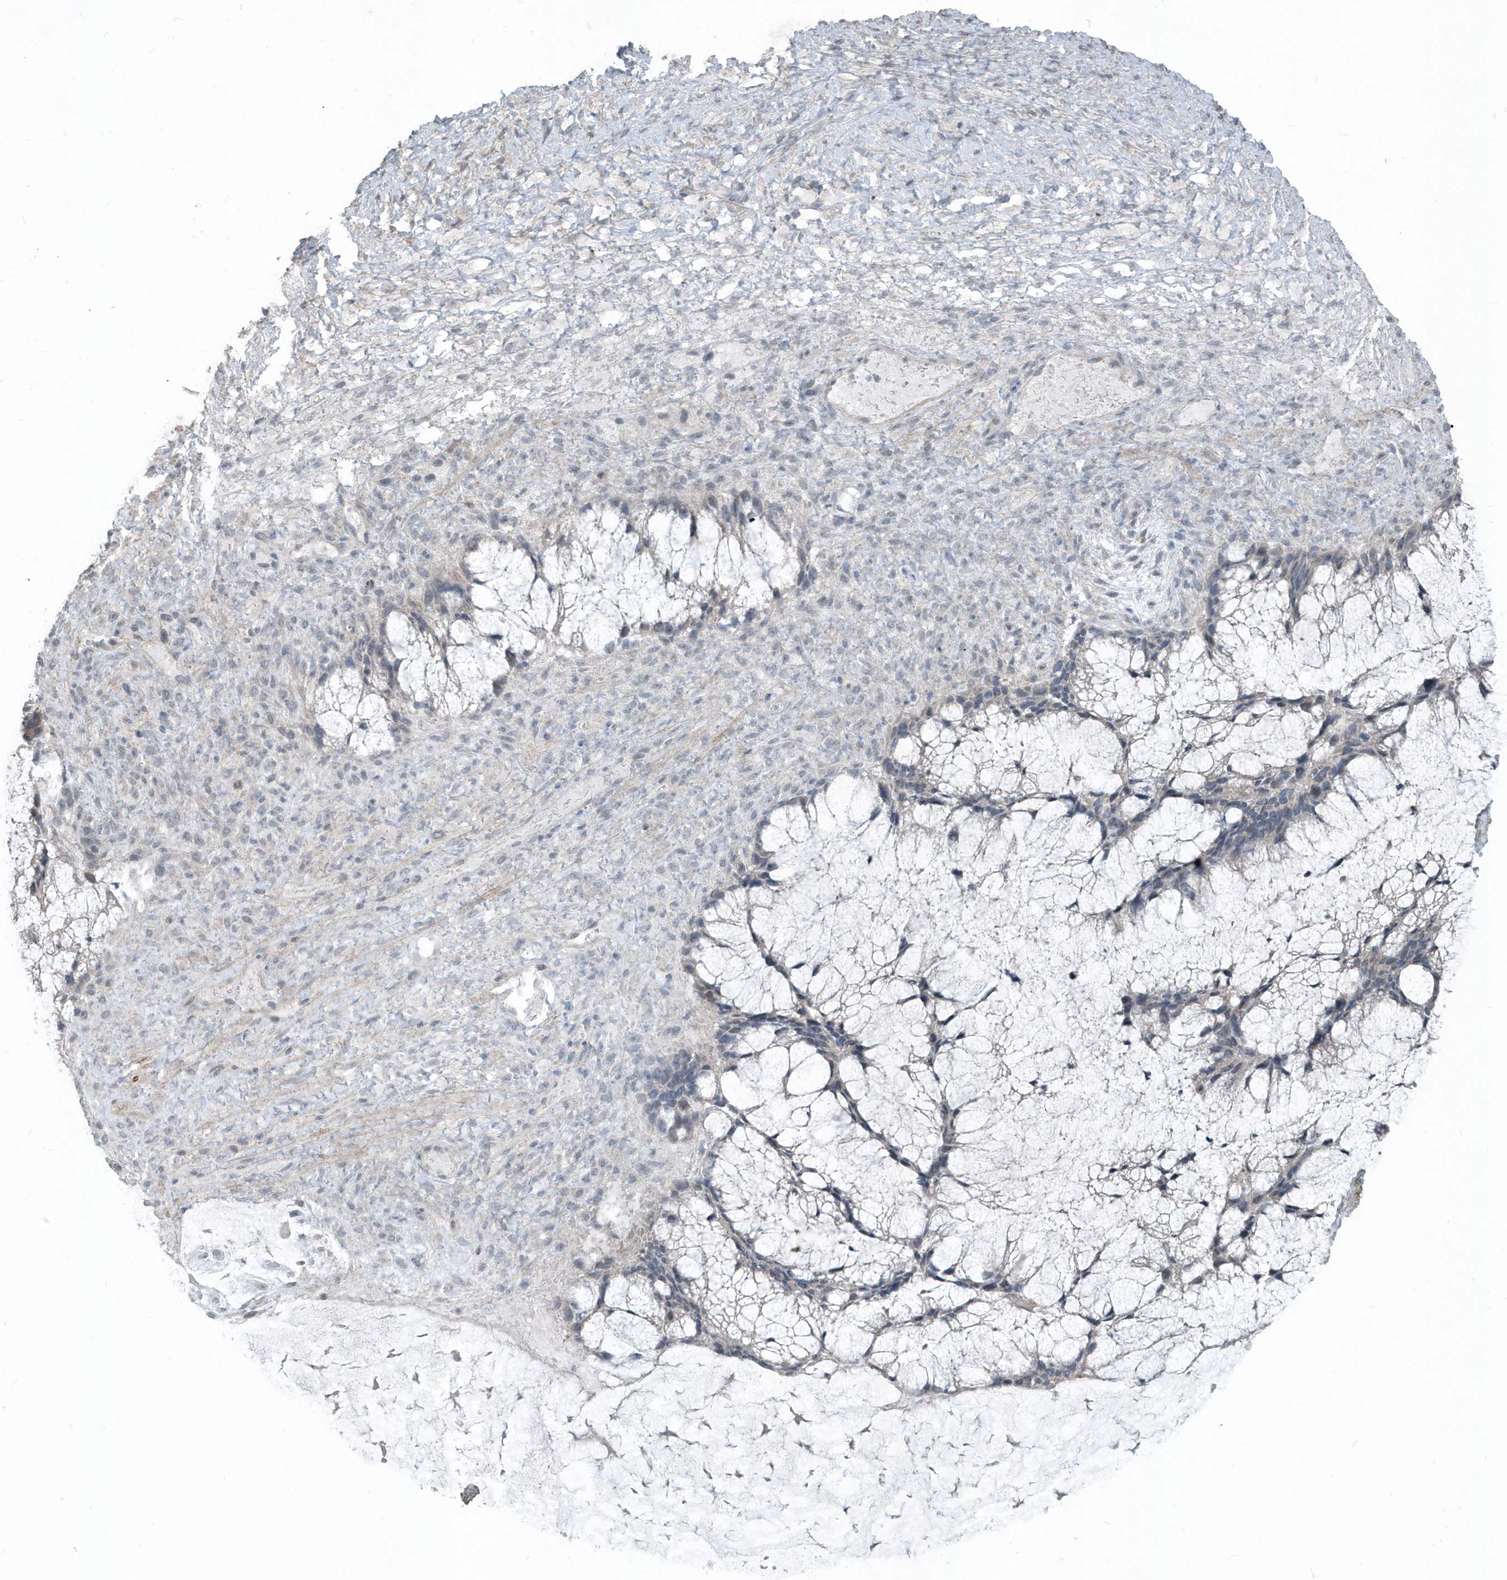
{"staining": {"intensity": "negative", "quantity": "none", "location": "none"}, "tissue": "ovarian cancer", "cell_type": "Tumor cells", "image_type": "cancer", "snomed": [{"axis": "morphology", "description": "Cystadenocarcinoma, mucinous, NOS"}, {"axis": "topography", "description": "Ovary"}], "caption": "The histopathology image exhibits no significant expression in tumor cells of ovarian cancer (mucinous cystadenocarcinoma).", "gene": "ACTC1", "patient": {"sex": "female", "age": 37}}